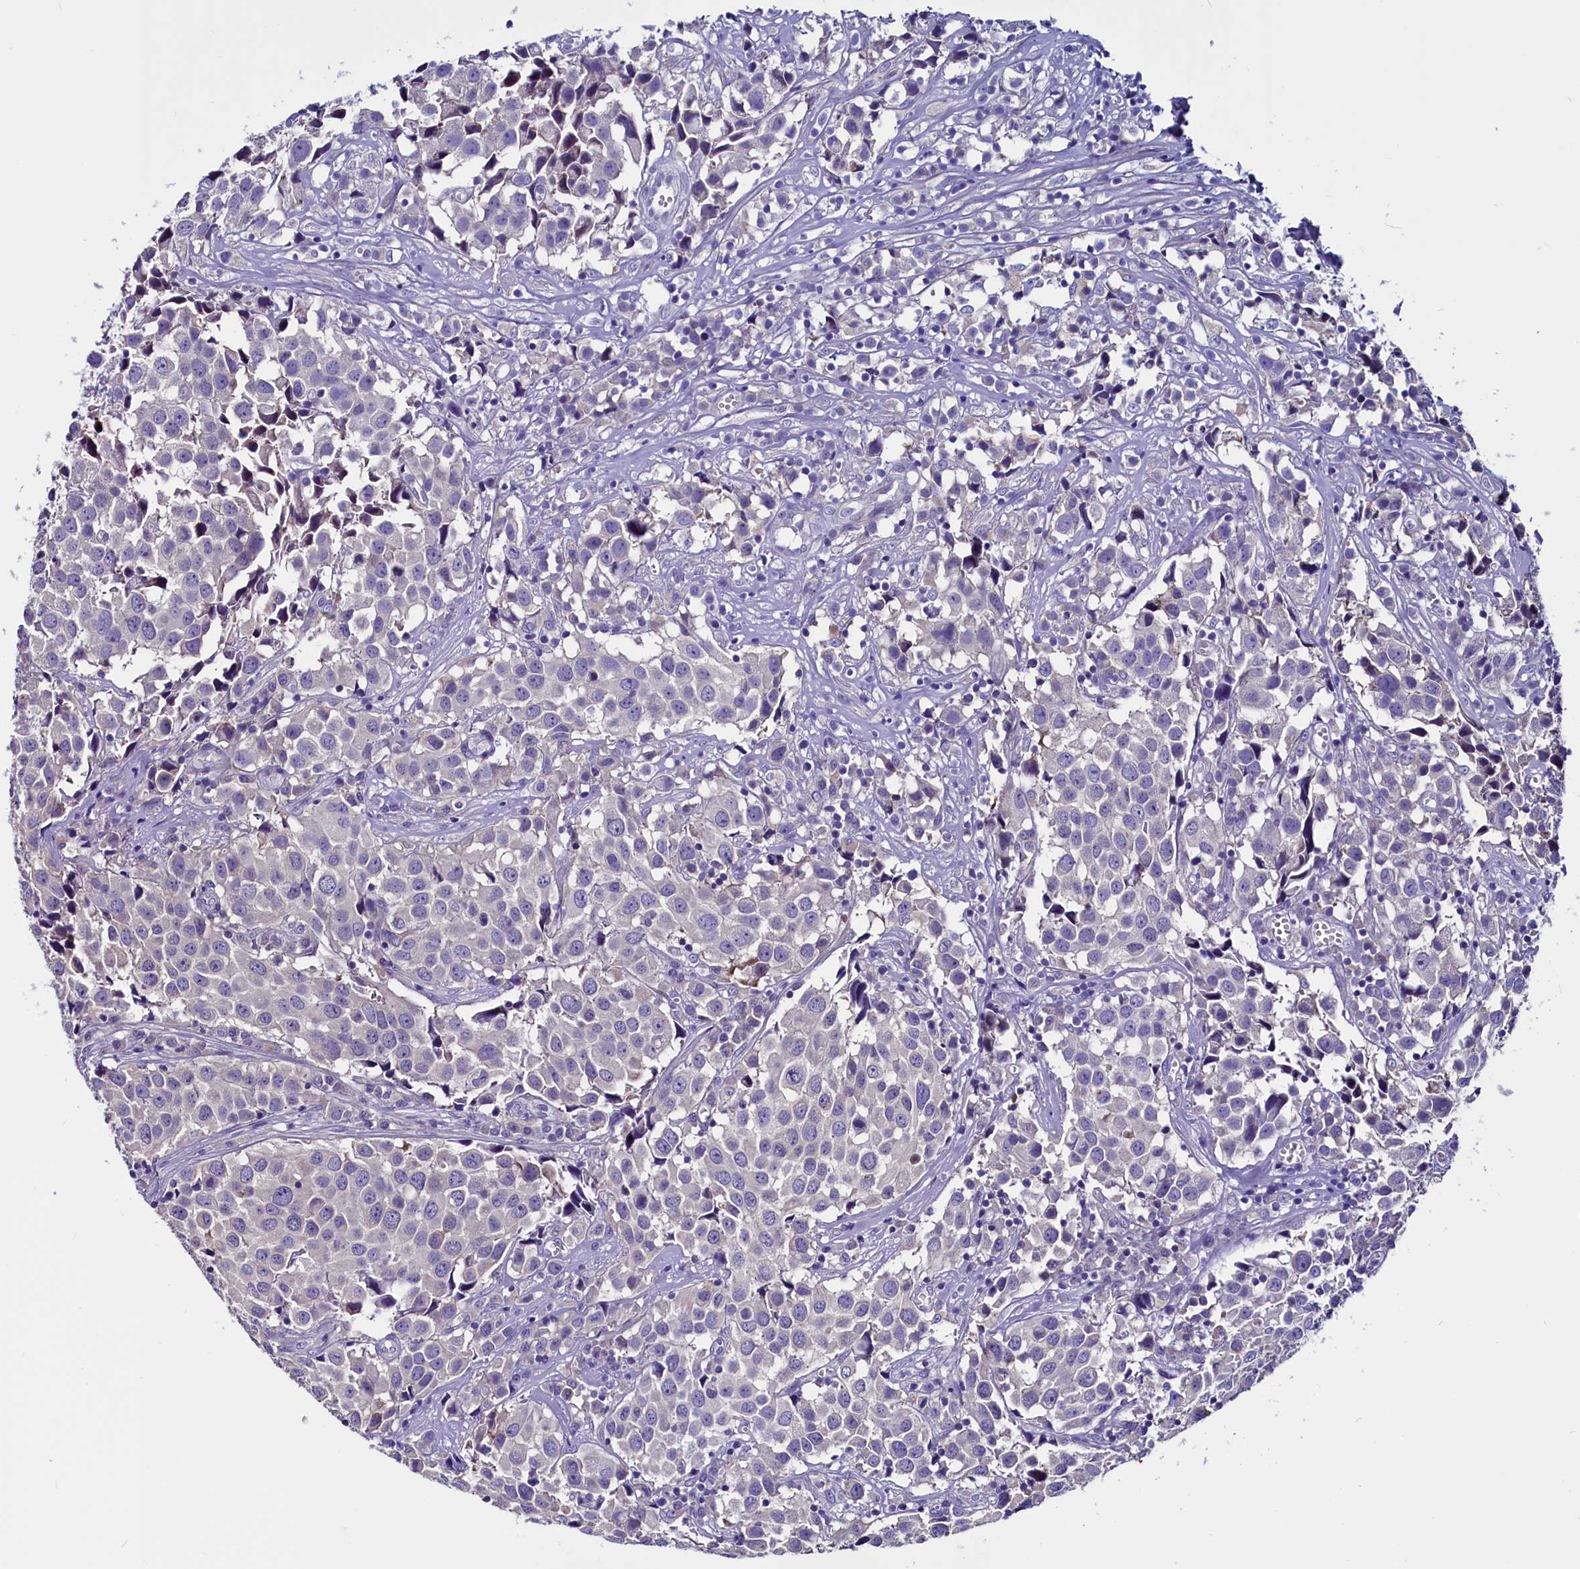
{"staining": {"intensity": "negative", "quantity": "none", "location": "none"}, "tissue": "urothelial cancer", "cell_type": "Tumor cells", "image_type": "cancer", "snomed": [{"axis": "morphology", "description": "Urothelial carcinoma, High grade"}, {"axis": "topography", "description": "Urinary bladder"}], "caption": "High magnification brightfield microscopy of urothelial cancer stained with DAB (3,3'-diaminobenzidine) (brown) and counterstained with hematoxylin (blue): tumor cells show no significant expression. (DAB immunohistochemistry (IHC) visualized using brightfield microscopy, high magnification).", "gene": "CCBE1", "patient": {"sex": "female", "age": 75}}